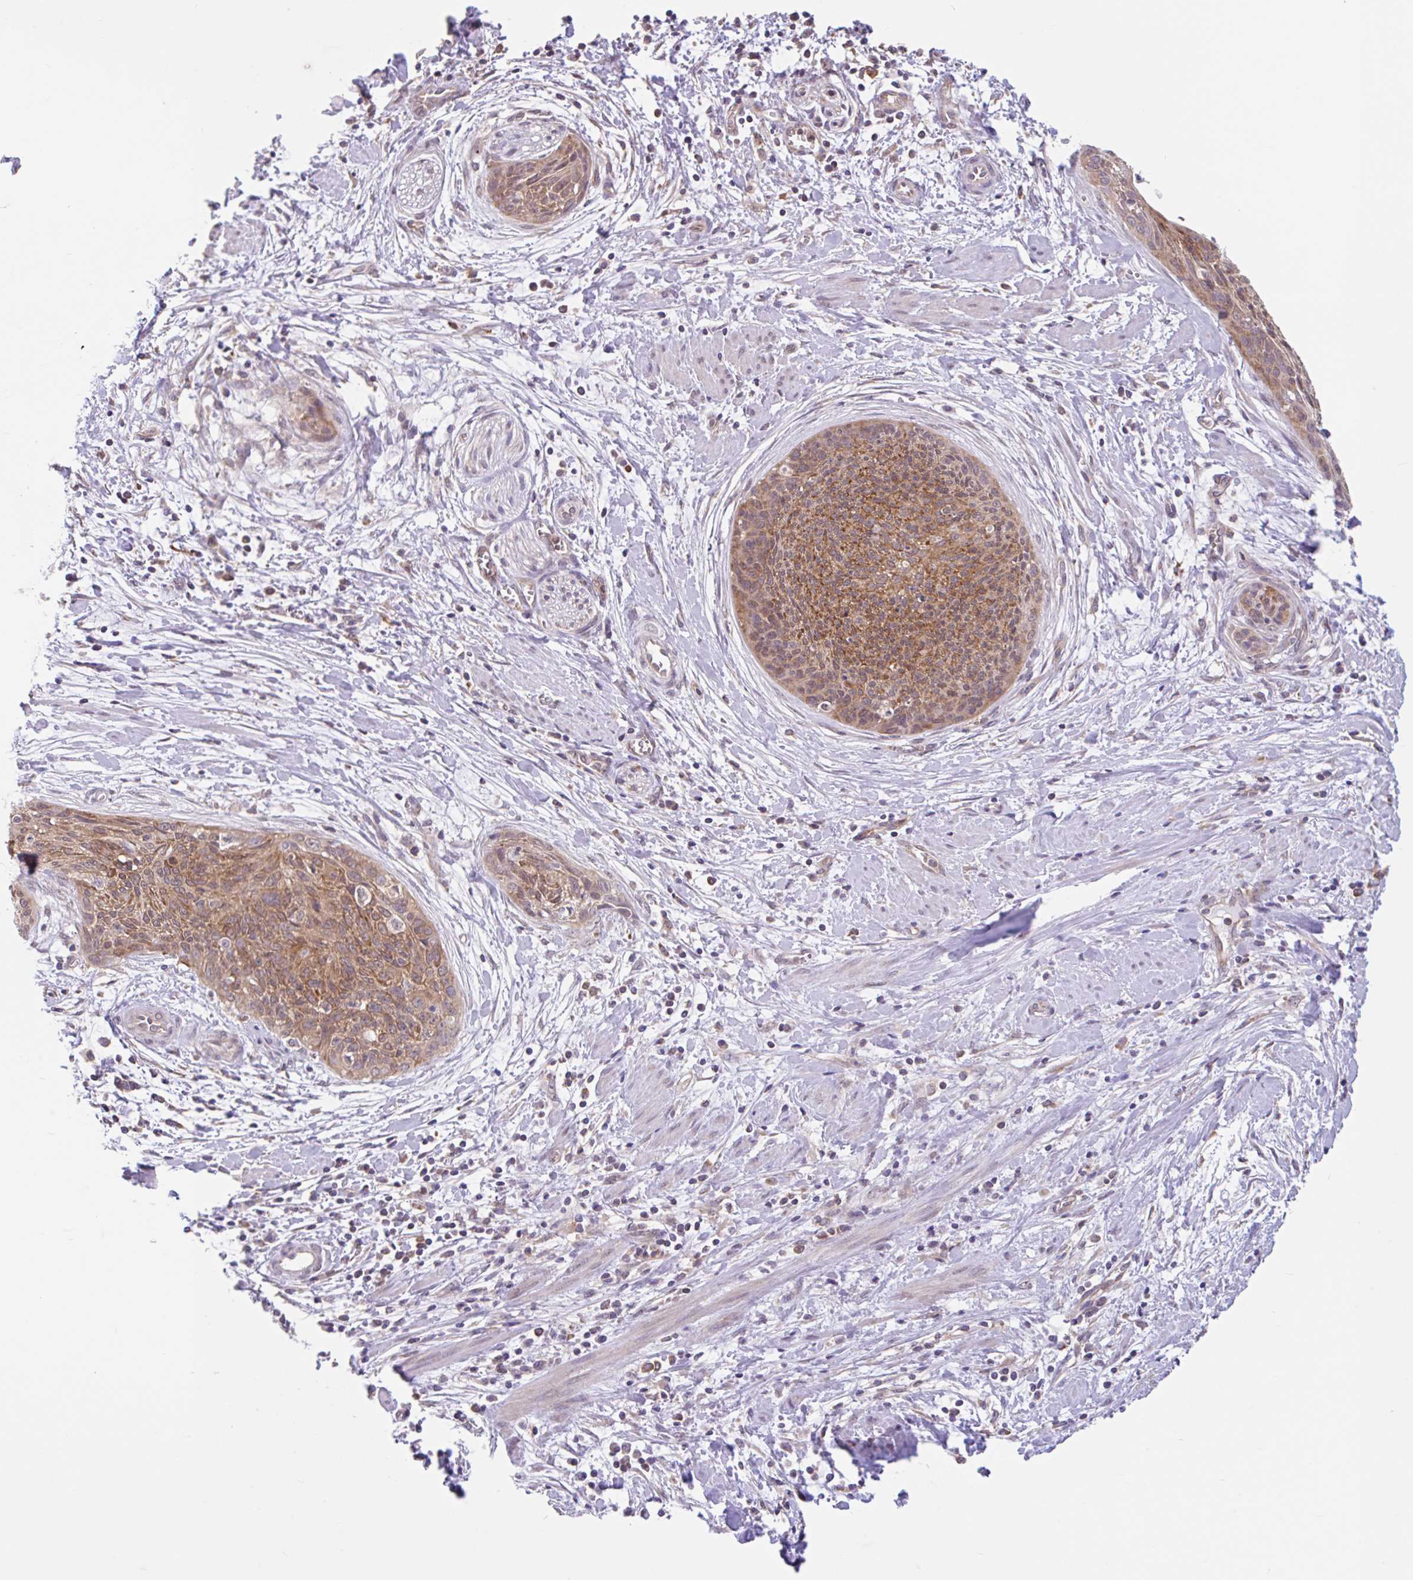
{"staining": {"intensity": "moderate", "quantity": ">75%", "location": "cytoplasmic/membranous"}, "tissue": "cervical cancer", "cell_type": "Tumor cells", "image_type": "cancer", "snomed": [{"axis": "morphology", "description": "Squamous cell carcinoma, NOS"}, {"axis": "topography", "description": "Cervix"}], "caption": "Cervical cancer (squamous cell carcinoma) stained for a protein shows moderate cytoplasmic/membranous positivity in tumor cells. (brown staining indicates protein expression, while blue staining denotes nuclei).", "gene": "RALBP1", "patient": {"sex": "female", "age": 55}}